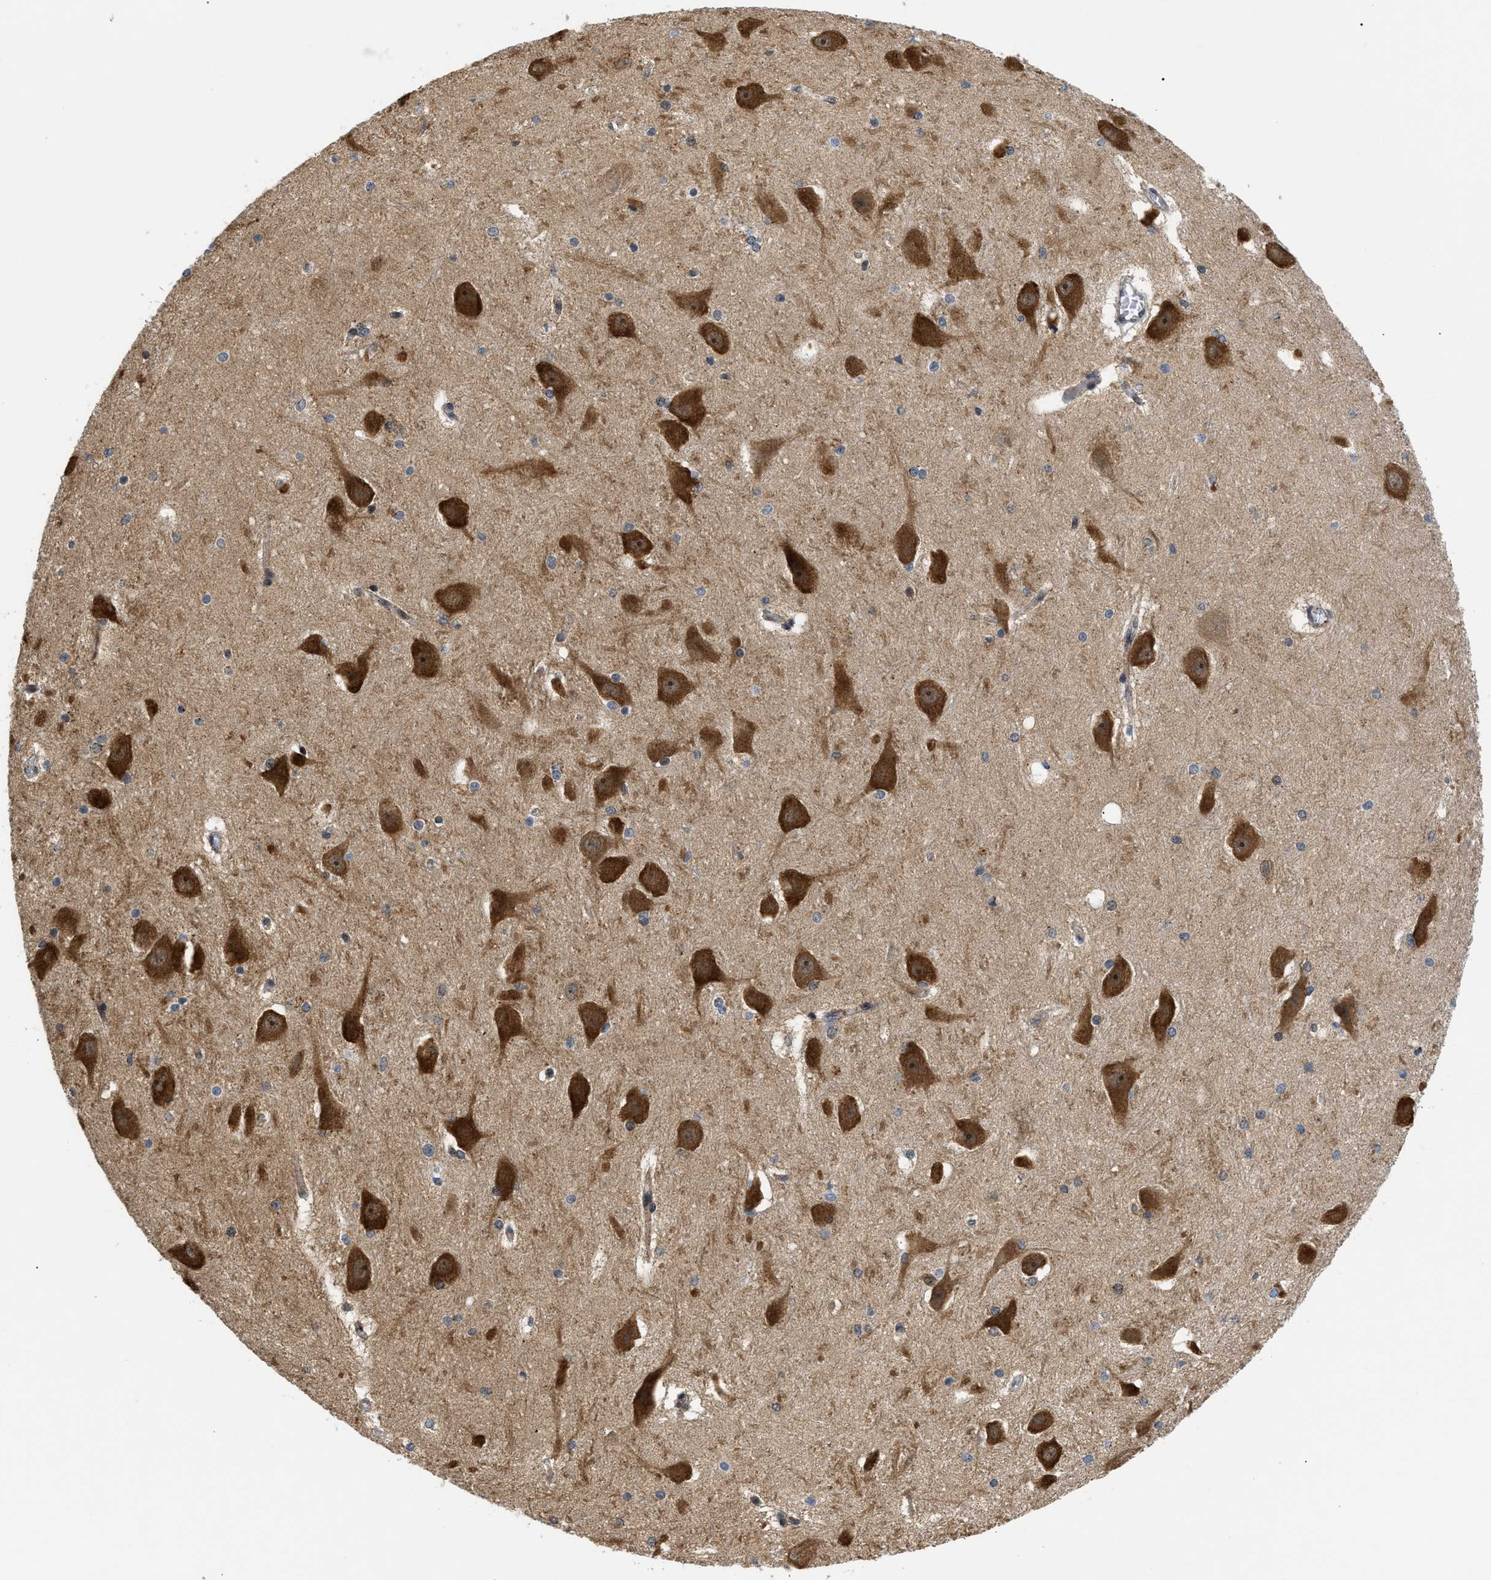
{"staining": {"intensity": "weak", "quantity": "<25%", "location": "nuclear"}, "tissue": "hippocampus", "cell_type": "Glial cells", "image_type": "normal", "snomed": [{"axis": "morphology", "description": "Normal tissue, NOS"}, {"axis": "topography", "description": "Hippocampus"}], "caption": "DAB (3,3'-diaminobenzidine) immunohistochemical staining of unremarkable hippocampus displays no significant expression in glial cells. (Immunohistochemistry (ihc), brightfield microscopy, high magnification).", "gene": "ZBTB11", "patient": {"sex": "female", "age": 19}}